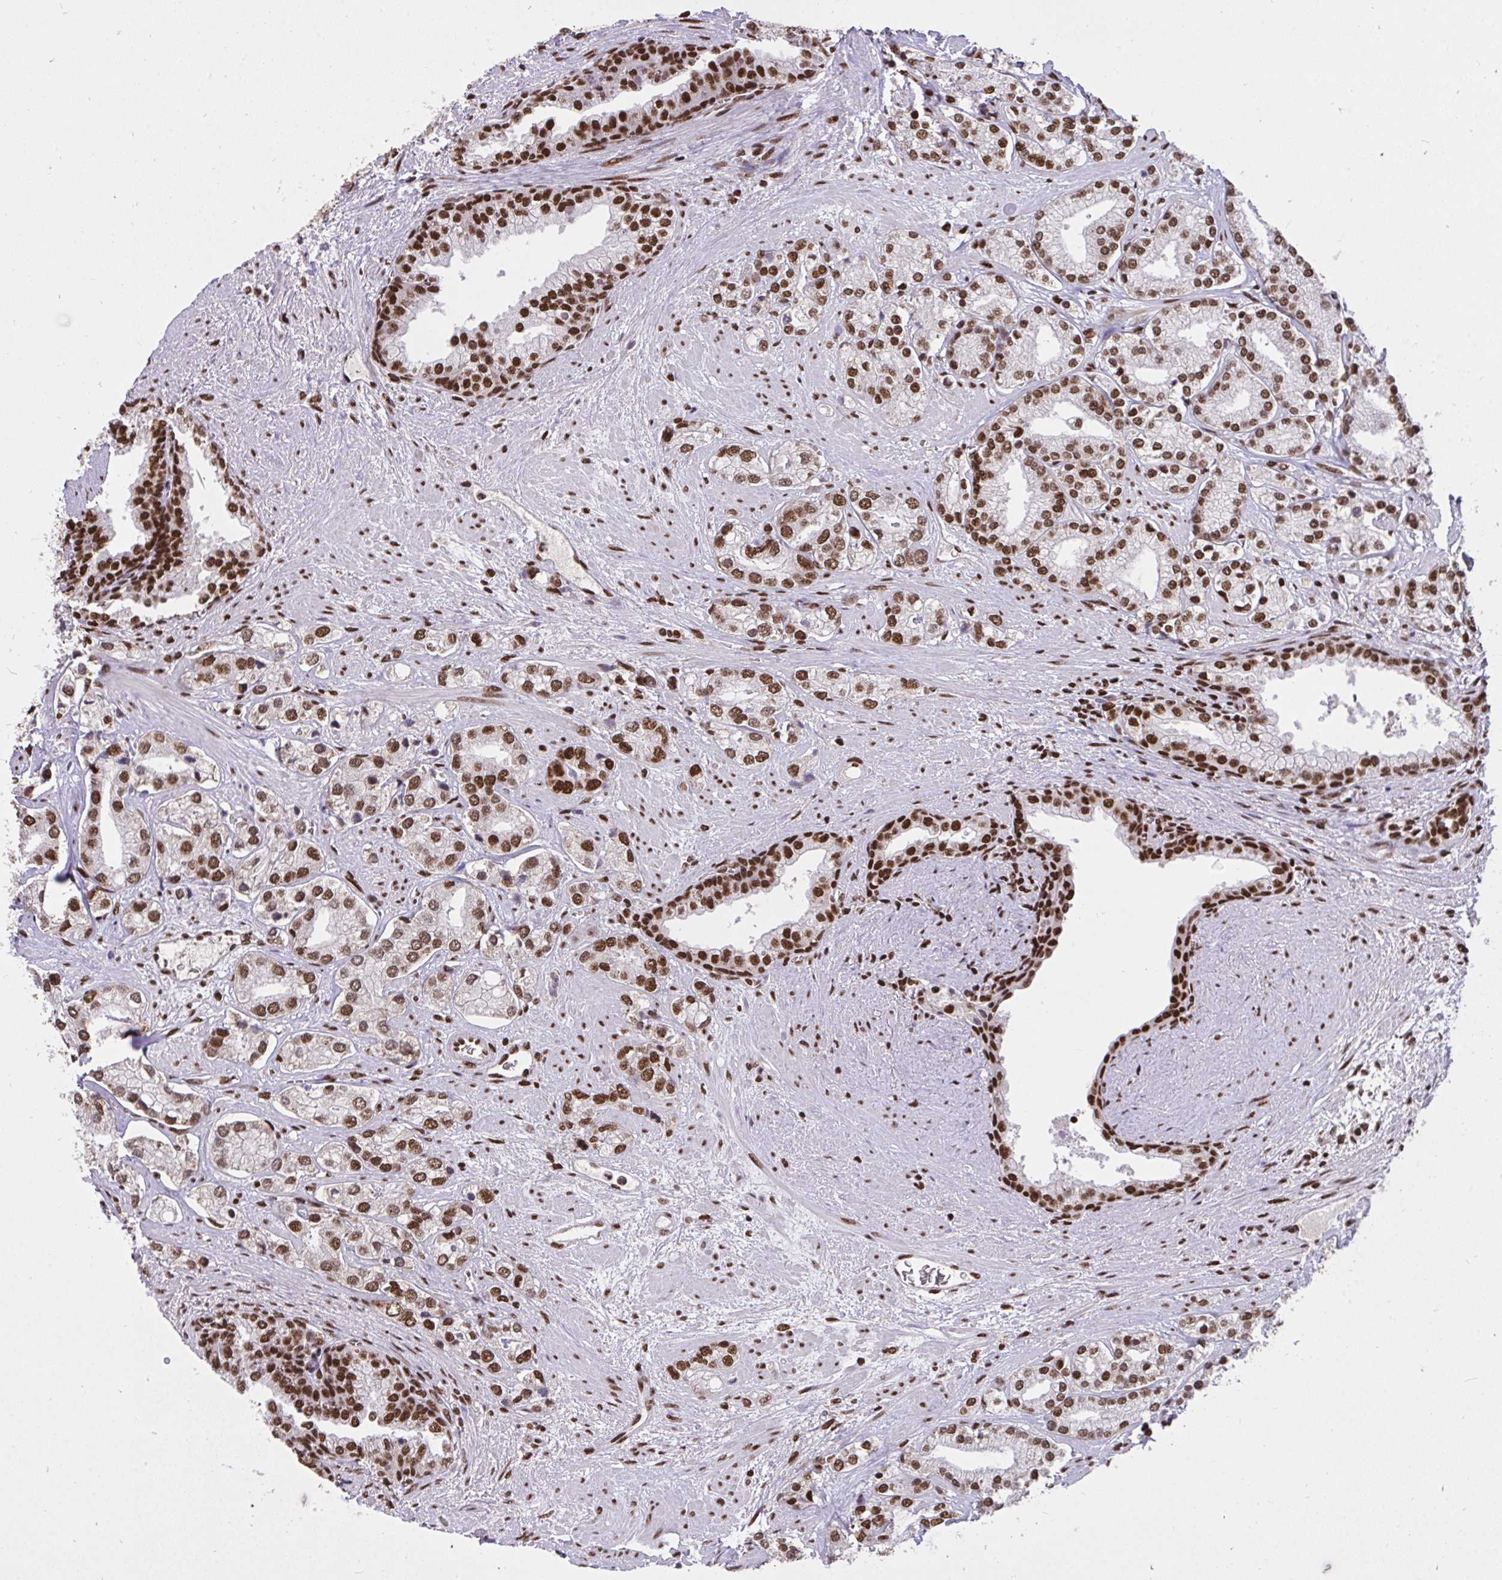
{"staining": {"intensity": "moderate", "quantity": ">75%", "location": "nuclear"}, "tissue": "prostate cancer", "cell_type": "Tumor cells", "image_type": "cancer", "snomed": [{"axis": "morphology", "description": "Adenocarcinoma, High grade"}, {"axis": "topography", "description": "Prostate"}], "caption": "Protein staining of prostate cancer tissue exhibits moderate nuclear positivity in about >75% of tumor cells. (Brightfield microscopy of DAB IHC at high magnification).", "gene": "HNRNPL", "patient": {"sex": "male", "age": 58}}